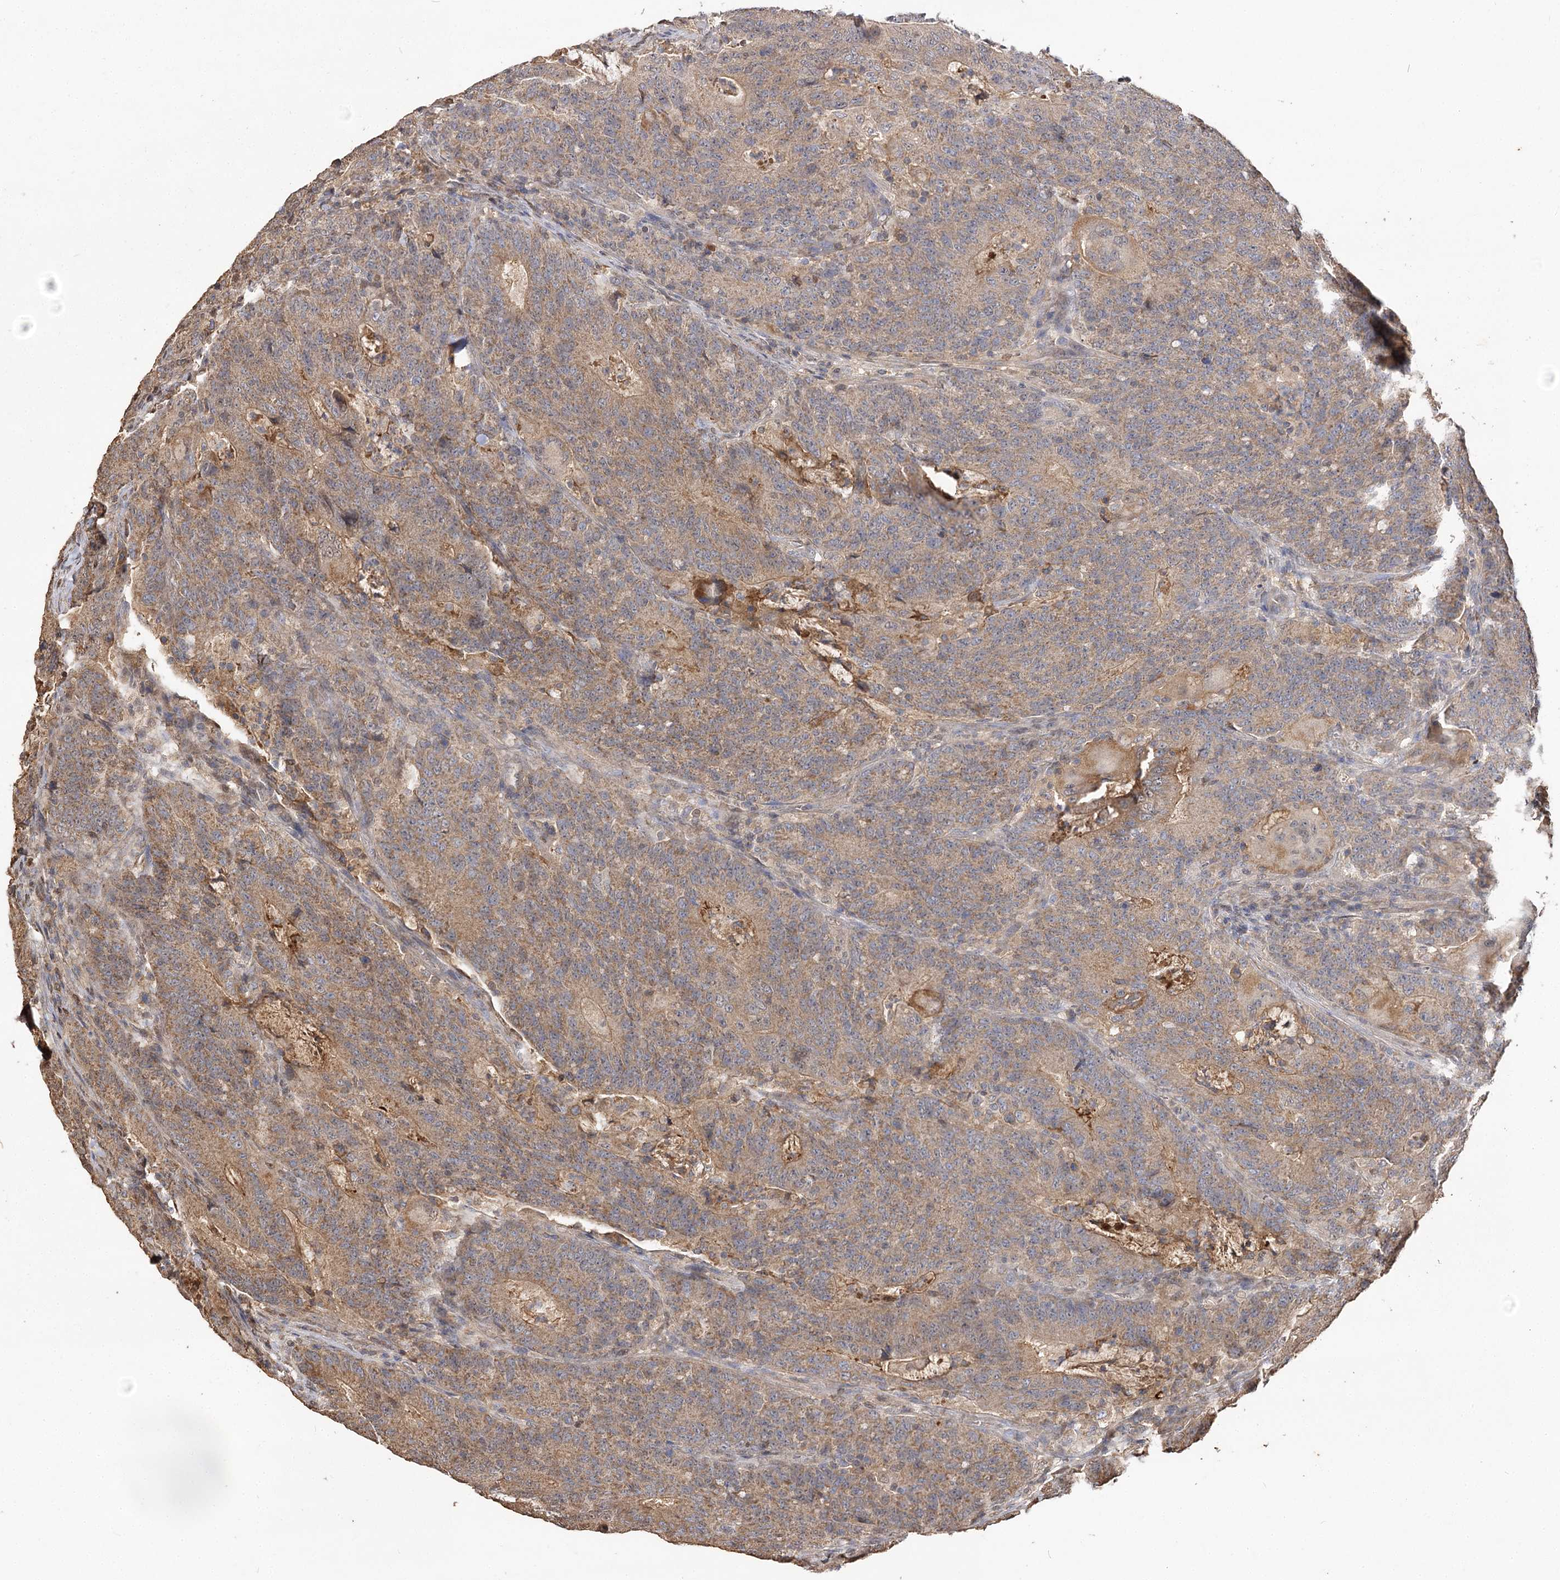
{"staining": {"intensity": "moderate", "quantity": ">75%", "location": "cytoplasmic/membranous"}, "tissue": "colorectal cancer", "cell_type": "Tumor cells", "image_type": "cancer", "snomed": [{"axis": "morphology", "description": "Normal tissue, NOS"}, {"axis": "morphology", "description": "Adenocarcinoma, NOS"}, {"axis": "topography", "description": "Colon"}], "caption": "Protein expression analysis of human colorectal adenocarcinoma reveals moderate cytoplasmic/membranous positivity in about >75% of tumor cells.", "gene": "ARL13A", "patient": {"sex": "female", "age": 75}}